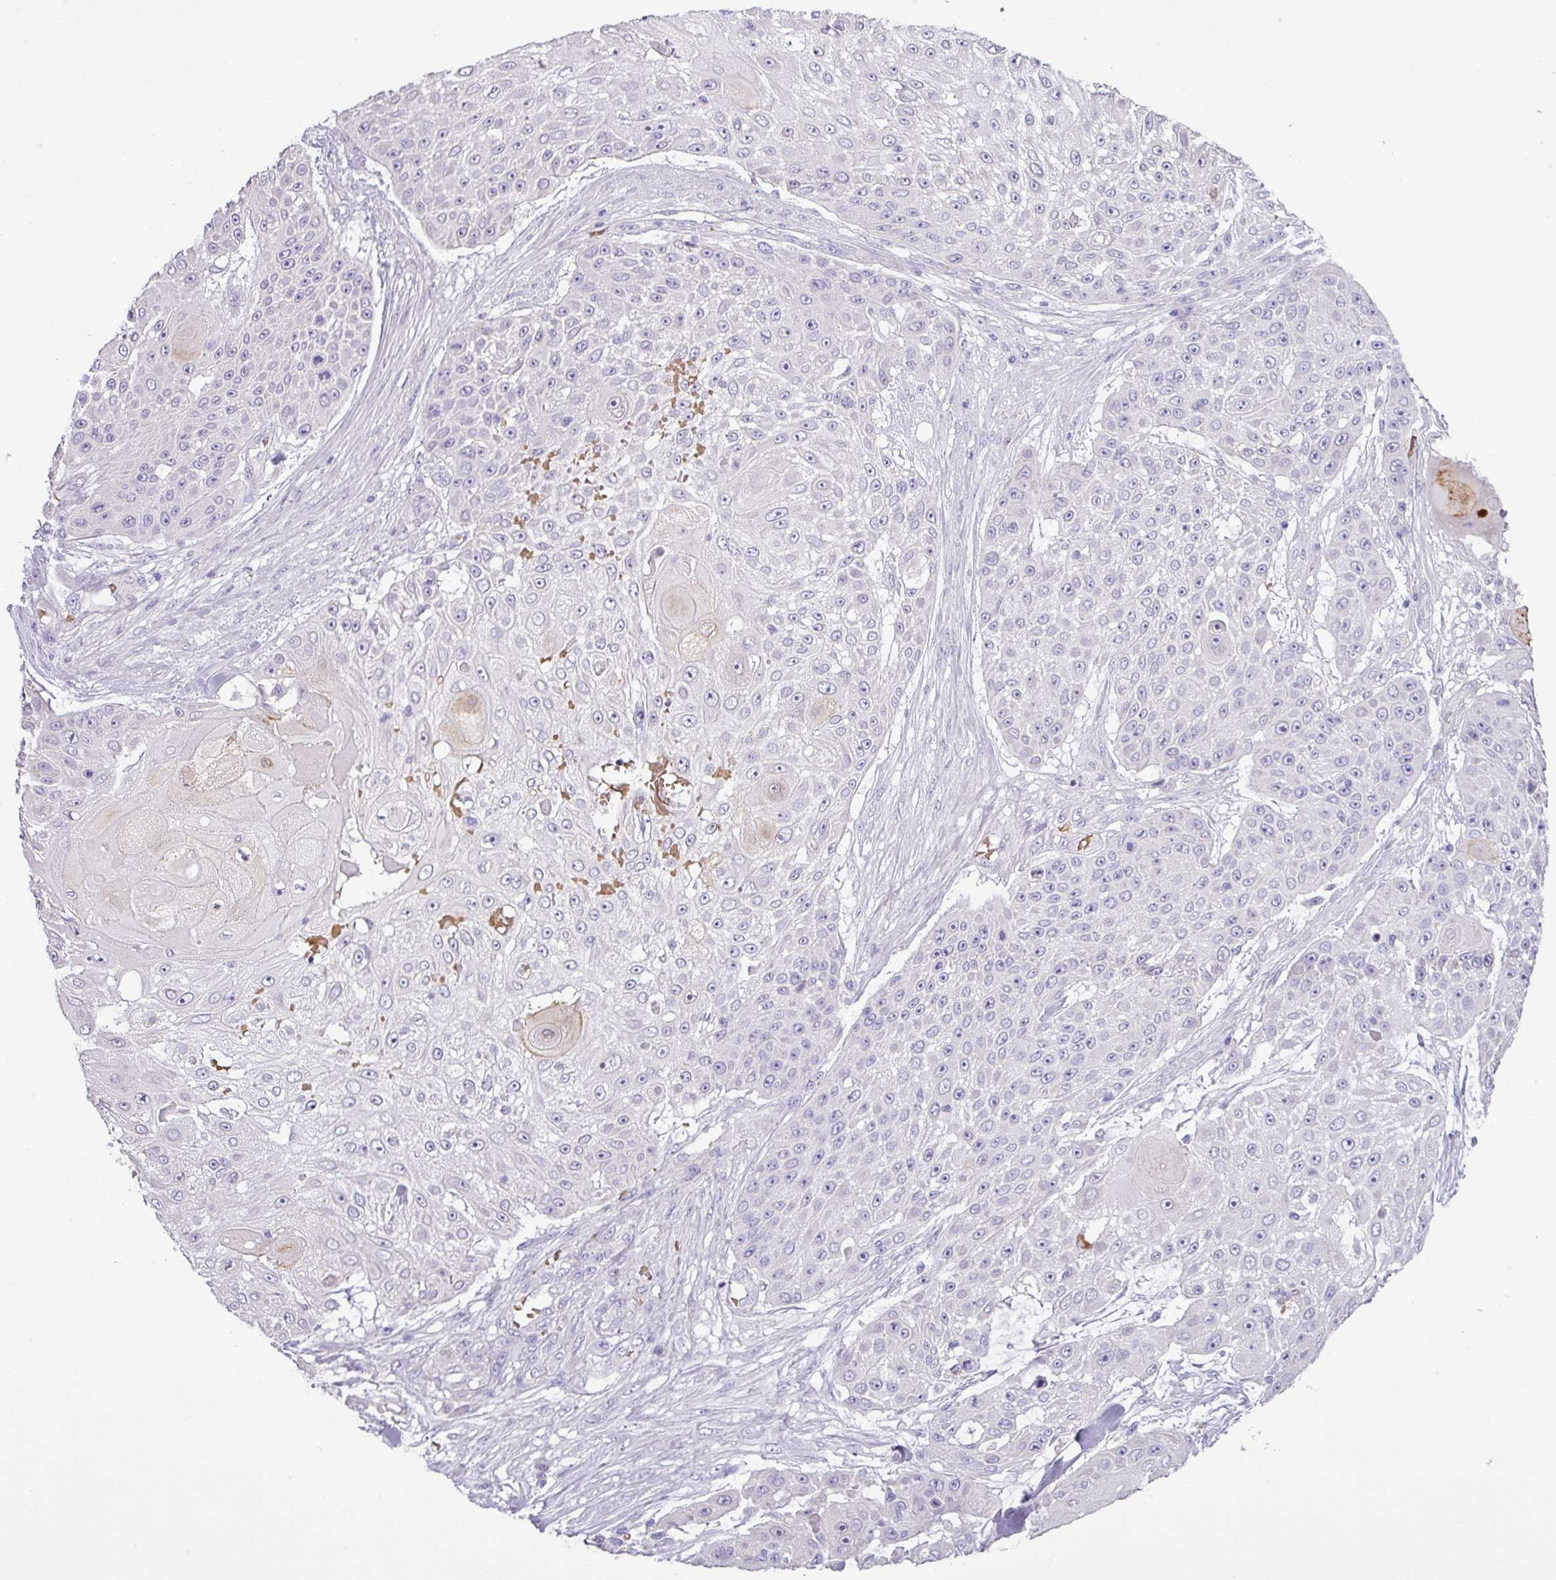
{"staining": {"intensity": "negative", "quantity": "none", "location": "none"}, "tissue": "skin cancer", "cell_type": "Tumor cells", "image_type": "cancer", "snomed": [{"axis": "morphology", "description": "Squamous cell carcinoma, NOS"}, {"axis": "topography", "description": "Skin"}], "caption": "This photomicrograph is of squamous cell carcinoma (skin) stained with immunohistochemistry (IHC) to label a protein in brown with the nuclei are counter-stained blue. There is no expression in tumor cells.", "gene": "MGAT4B", "patient": {"sex": "female", "age": 86}}